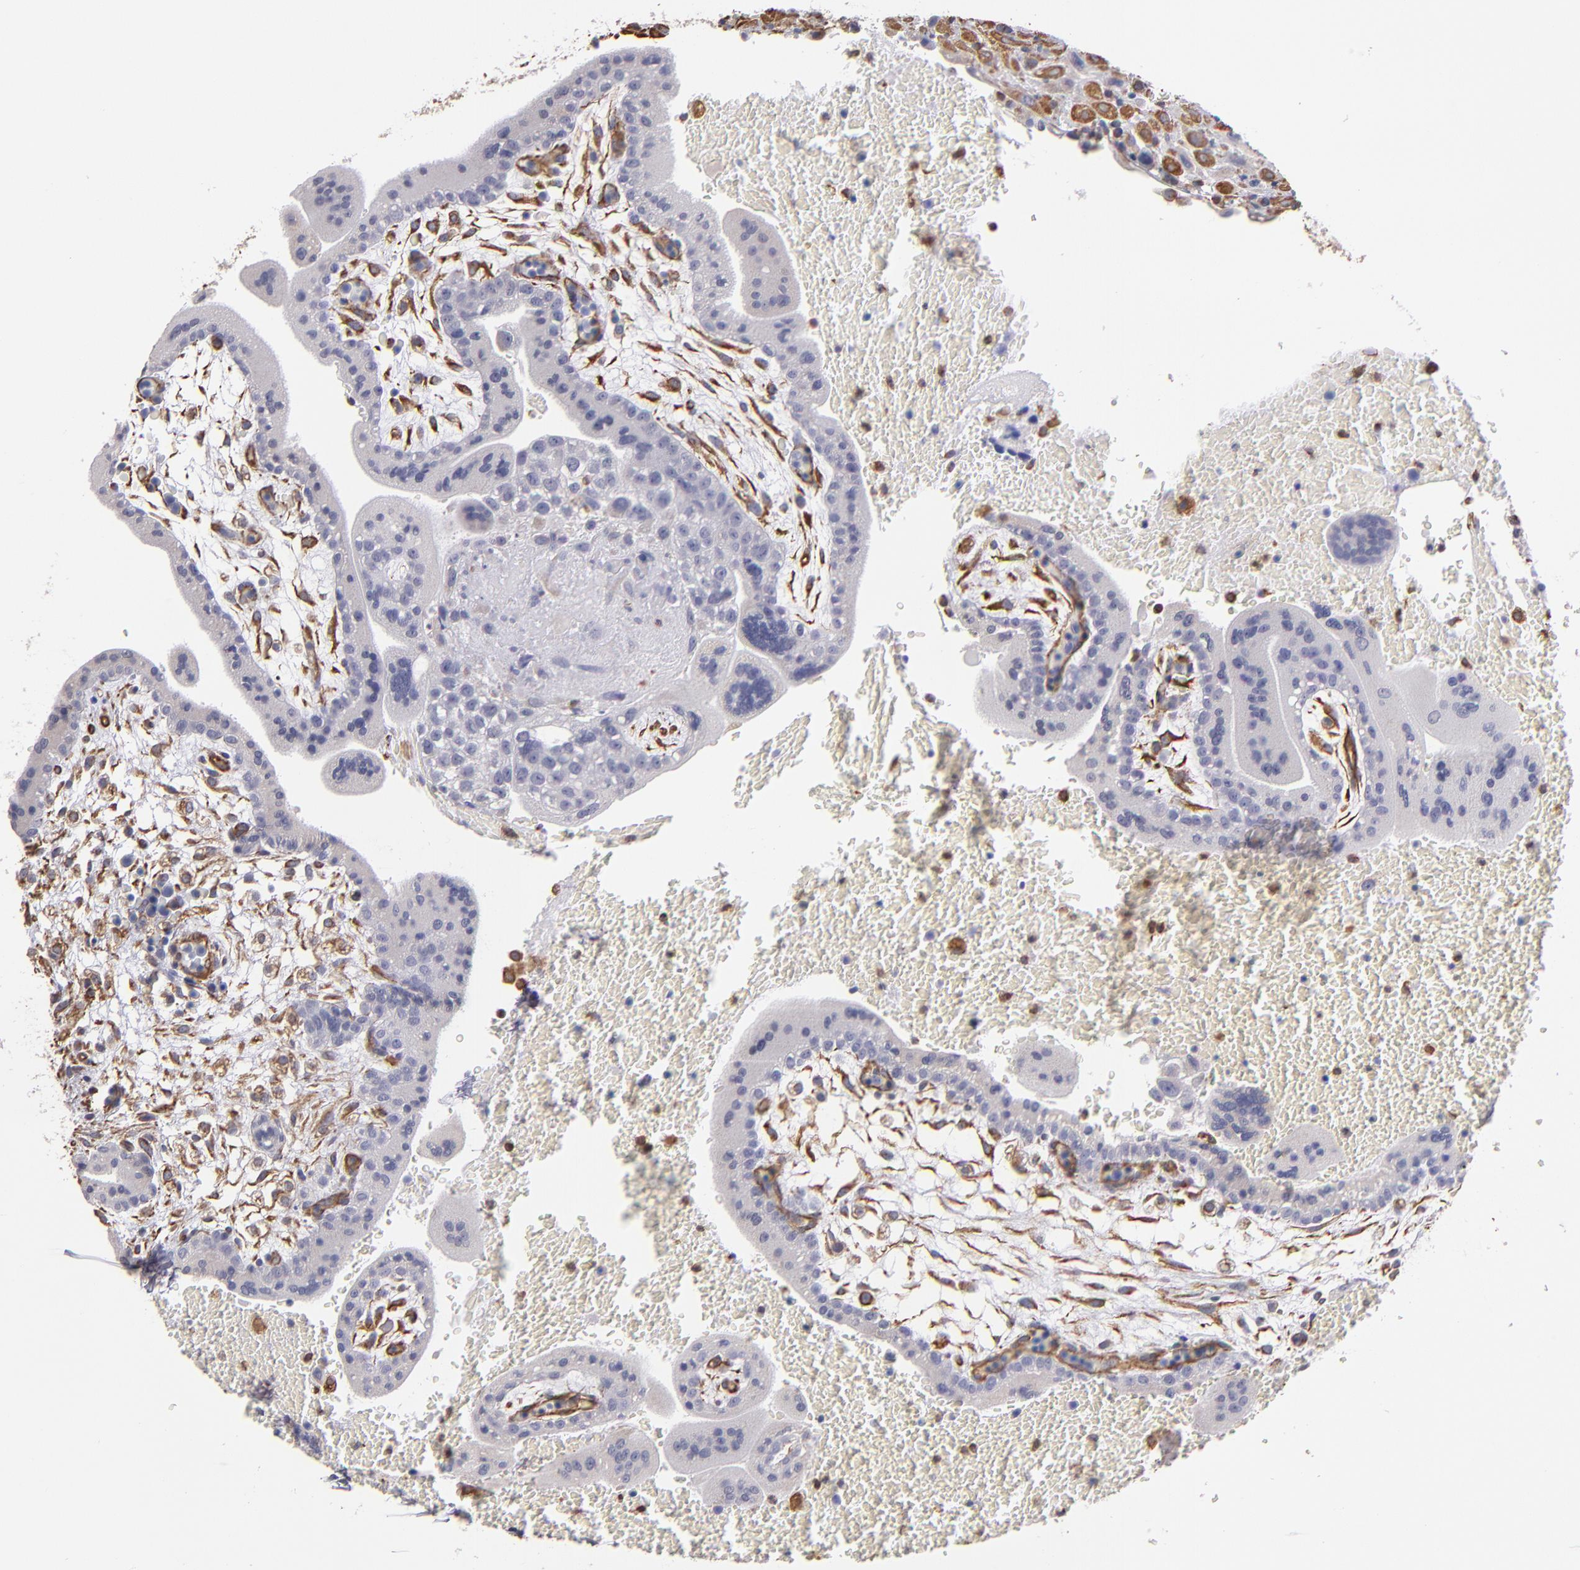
{"staining": {"intensity": "negative", "quantity": "none", "location": "none"}, "tissue": "placenta", "cell_type": "Trophoblastic cells", "image_type": "normal", "snomed": [{"axis": "morphology", "description": "Normal tissue, NOS"}, {"axis": "topography", "description": "Placenta"}], "caption": "This is a image of IHC staining of benign placenta, which shows no expression in trophoblastic cells. (Immunohistochemistry, brightfield microscopy, high magnification).", "gene": "ABCC1", "patient": {"sex": "female", "age": 35}}